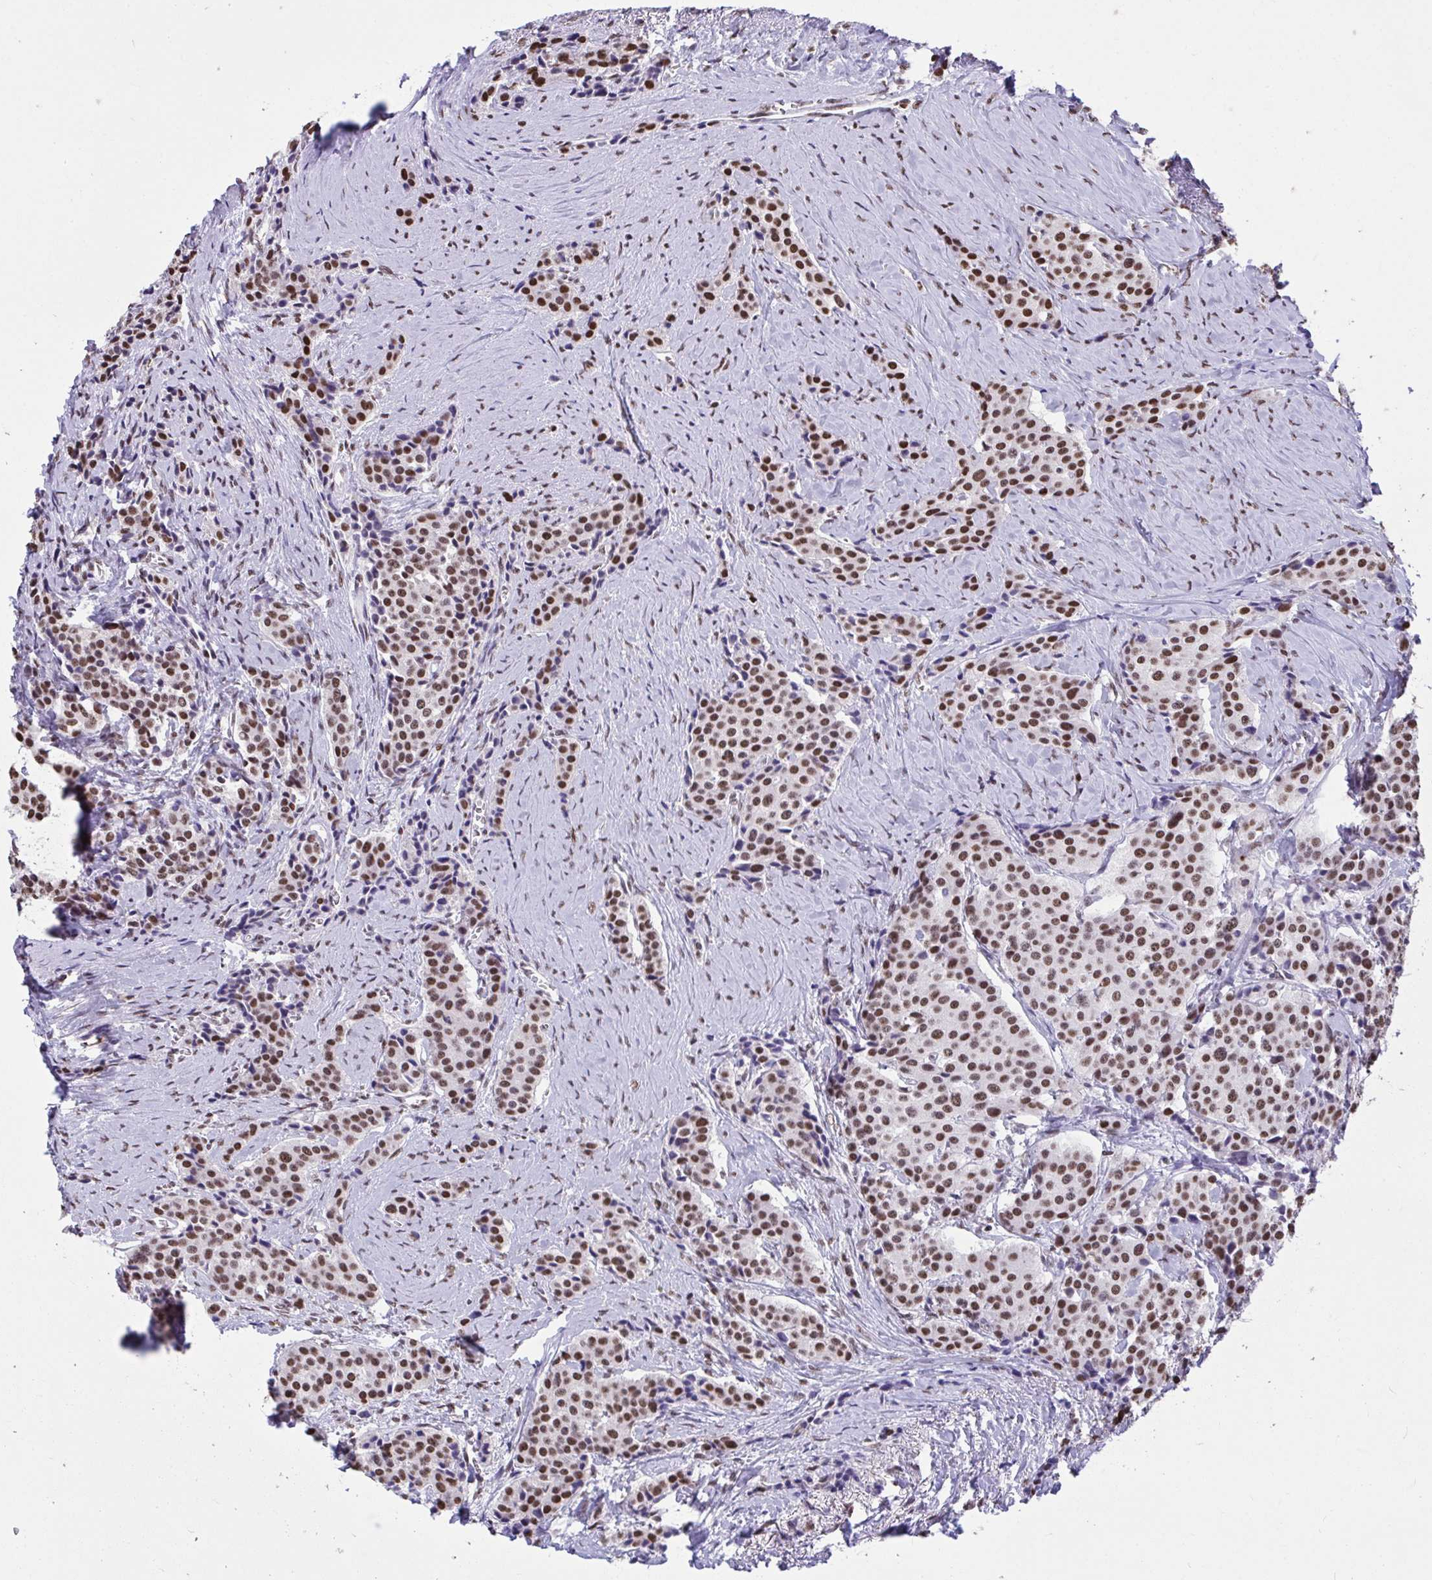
{"staining": {"intensity": "strong", "quantity": ">75%", "location": "nuclear"}, "tissue": "carcinoid", "cell_type": "Tumor cells", "image_type": "cancer", "snomed": [{"axis": "morphology", "description": "Carcinoid, malignant, NOS"}, {"axis": "topography", "description": "Small intestine"}], "caption": "A high-resolution micrograph shows IHC staining of carcinoid, which displays strong nuclear positivity in about >75% of tumor cells.", "gene": "HNRNPDL", "patient": {"sex": "male", "age": 73}}